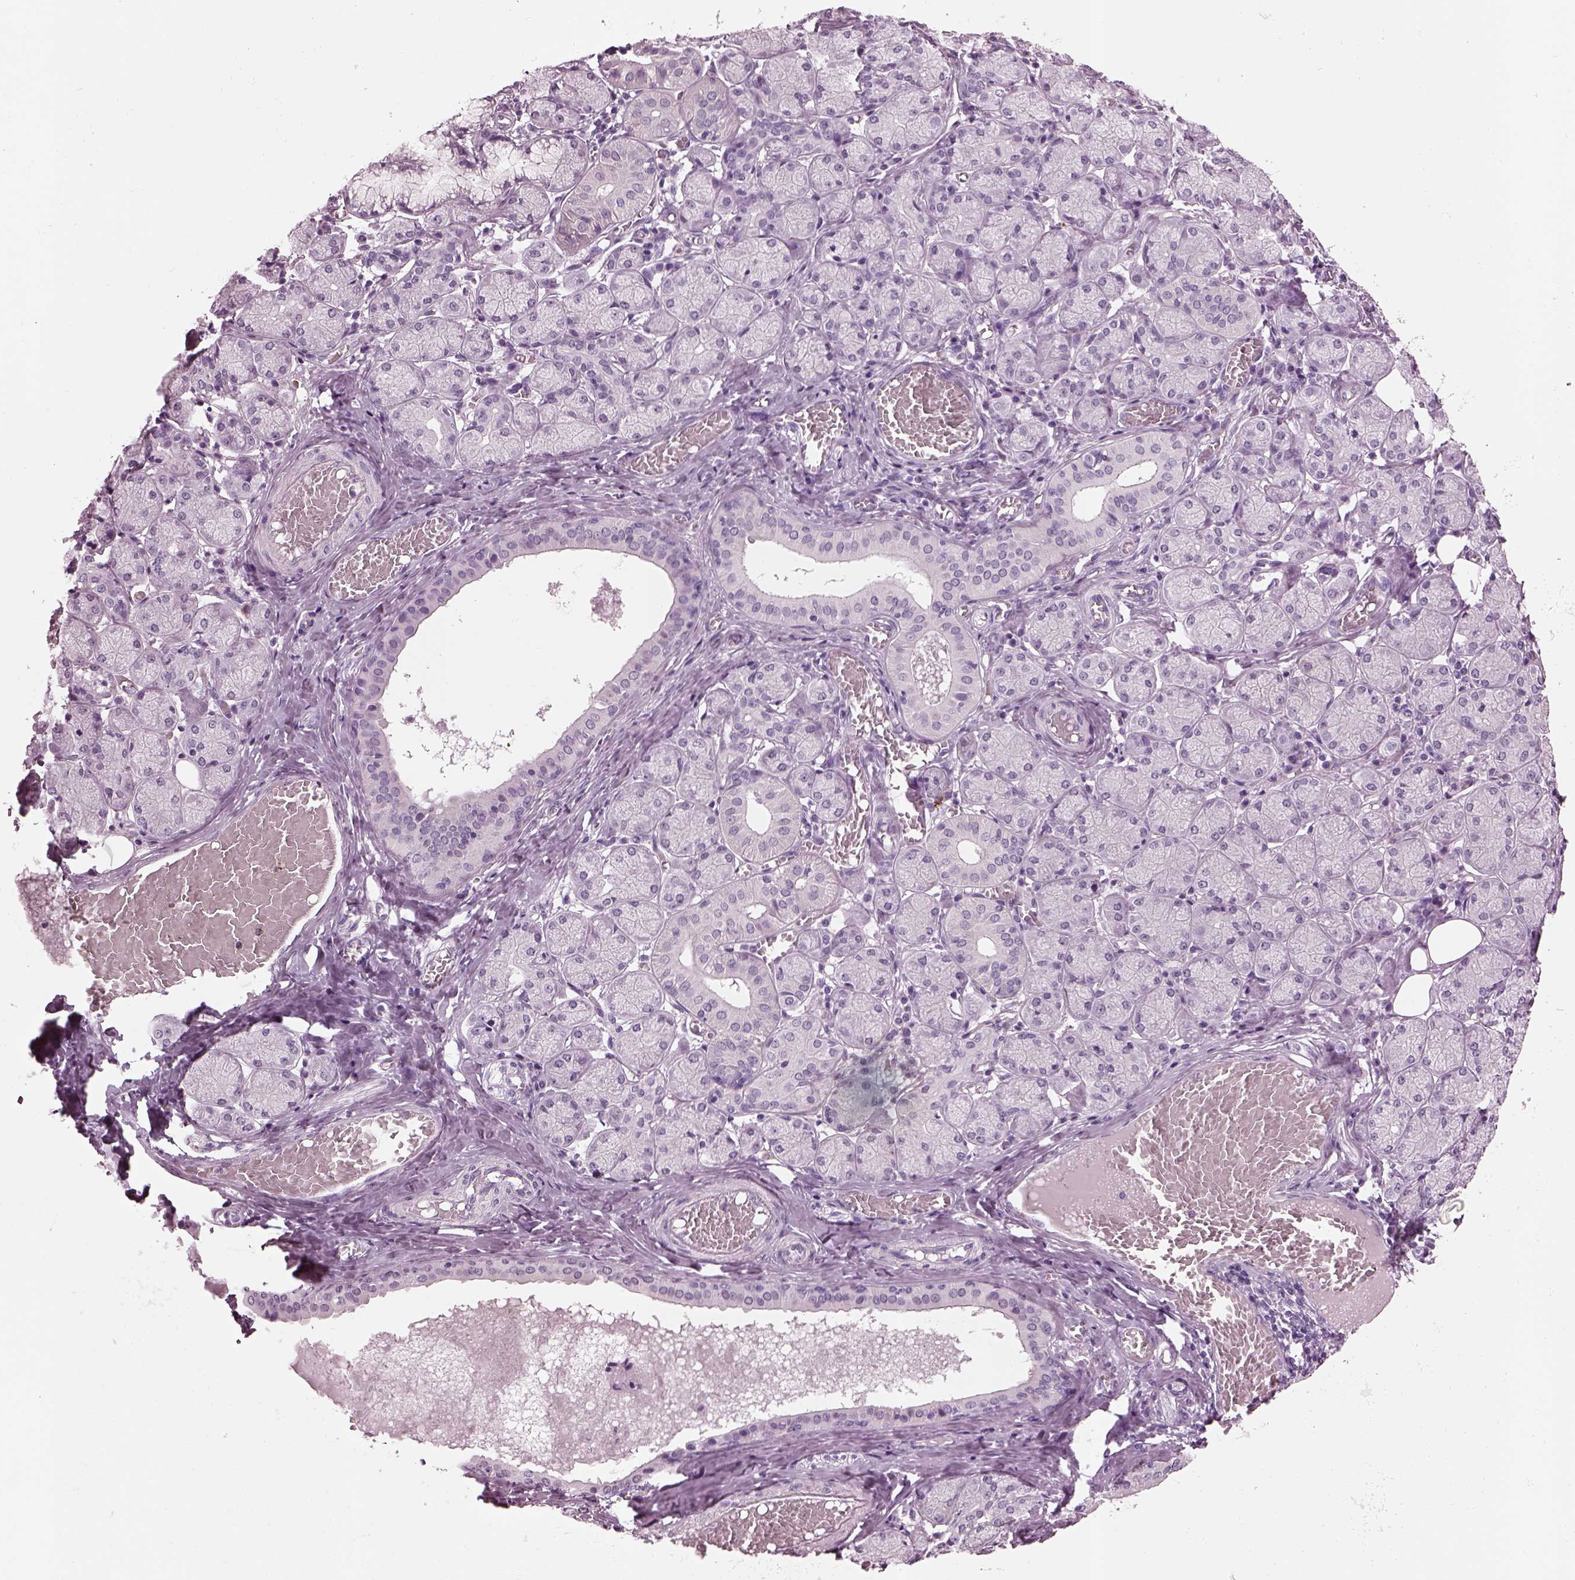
{"staining": {"intensity": "negative", "quantity": "none", "location": "none"}, "tissue": "salivary gland", "cell_type": "Glandular cells", "image_type": "normal", "snomed": [{"axis": "morphology", "description": "Normal tissue, NOS"}, {"axis": "topography", "description": "Salivary gland"}, {"axis": "topography", "description": "Peripheral nerve tissue"}], "caption": "This is a histopathology image of immunohistochemistry staining of normal salivary gland, which shows no positivity in glandular cells.", "gene": "SLC6A17", "patient": {"sex": "female", "age": 24}}